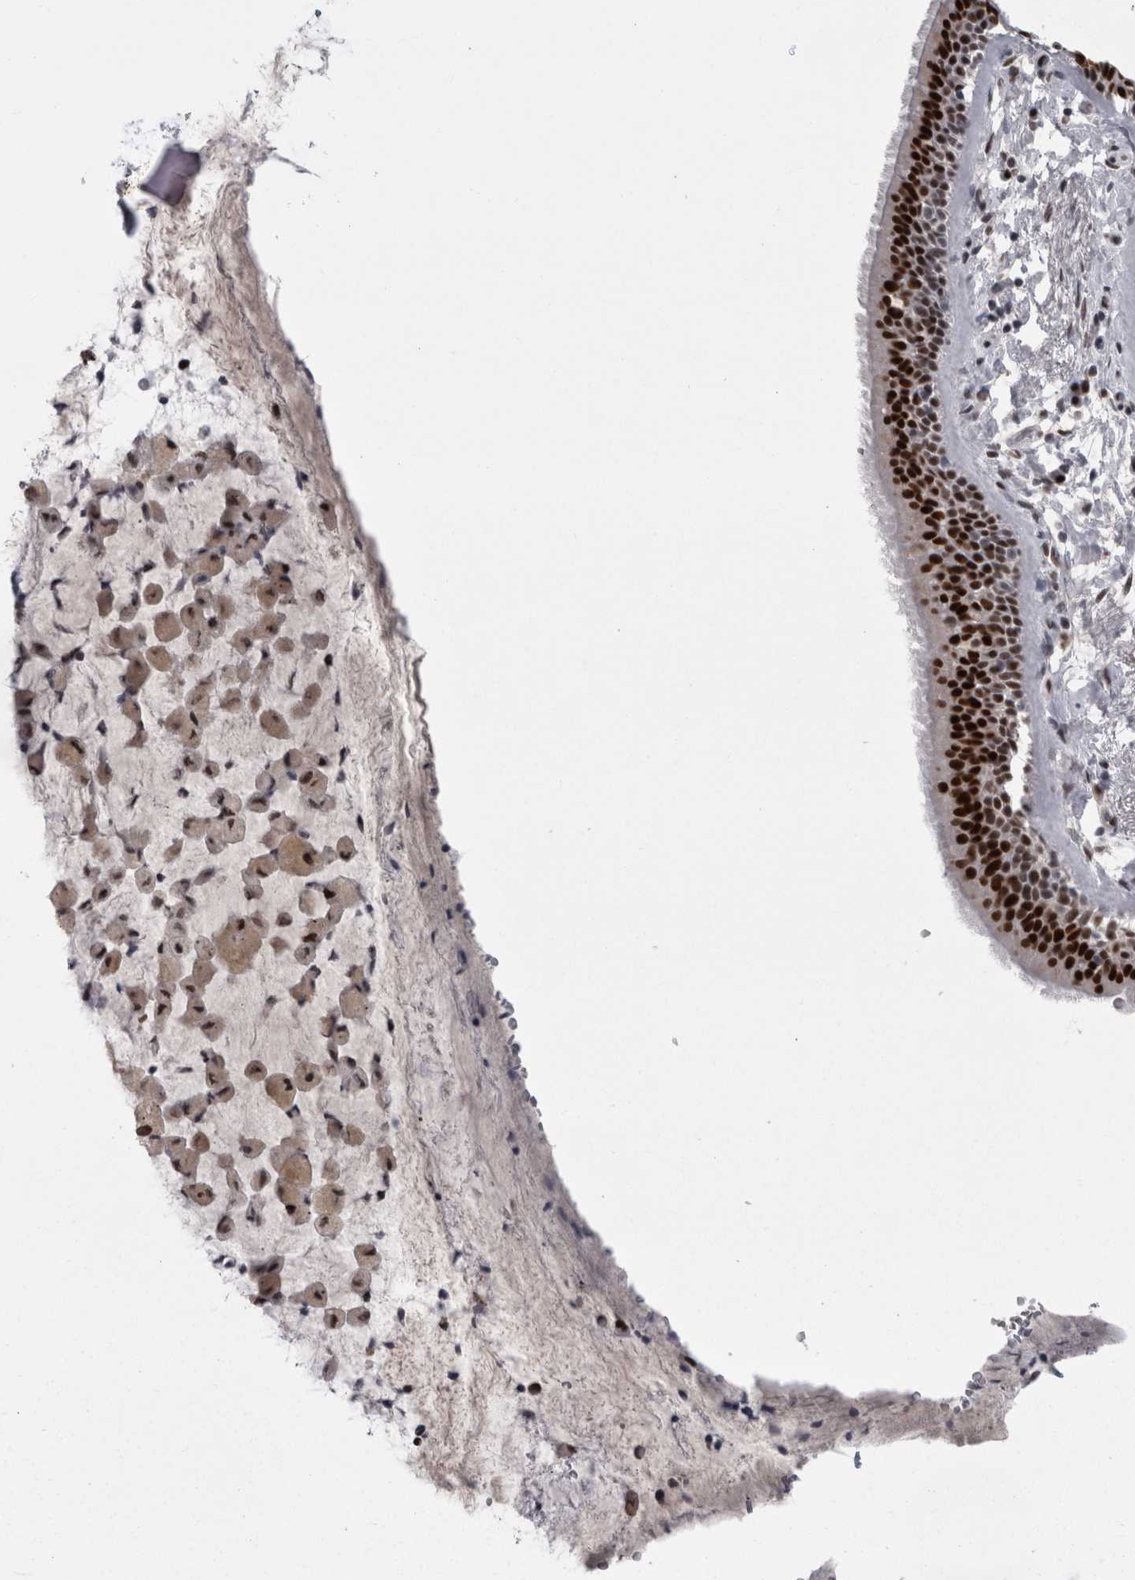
{"staining": {"intensity": "strong", "quantity": ">75%", "location": "nuclear"}, "tissue": "bronchus", "cell_type": "Respiratory epithelial cells", "image_type": "normal", "snomed": [{"axis": "morphology", "description": "Normal tissue, NOS"}, {"axis": "topography", "description": "Cartilage tissue"}], "caption": "The micrograph displays staining of normal bronchus, revealing strong nuclear protein positivity (brown color) within respiratory epithelial cells. The staining was performed using DAB to visualize the protein expression in brown, while the nuclei were stained in blue with hematoxylin (Magnification: 20x).", "gene": "C1orf54", "patient": {"sex": "female", "age": 63}}